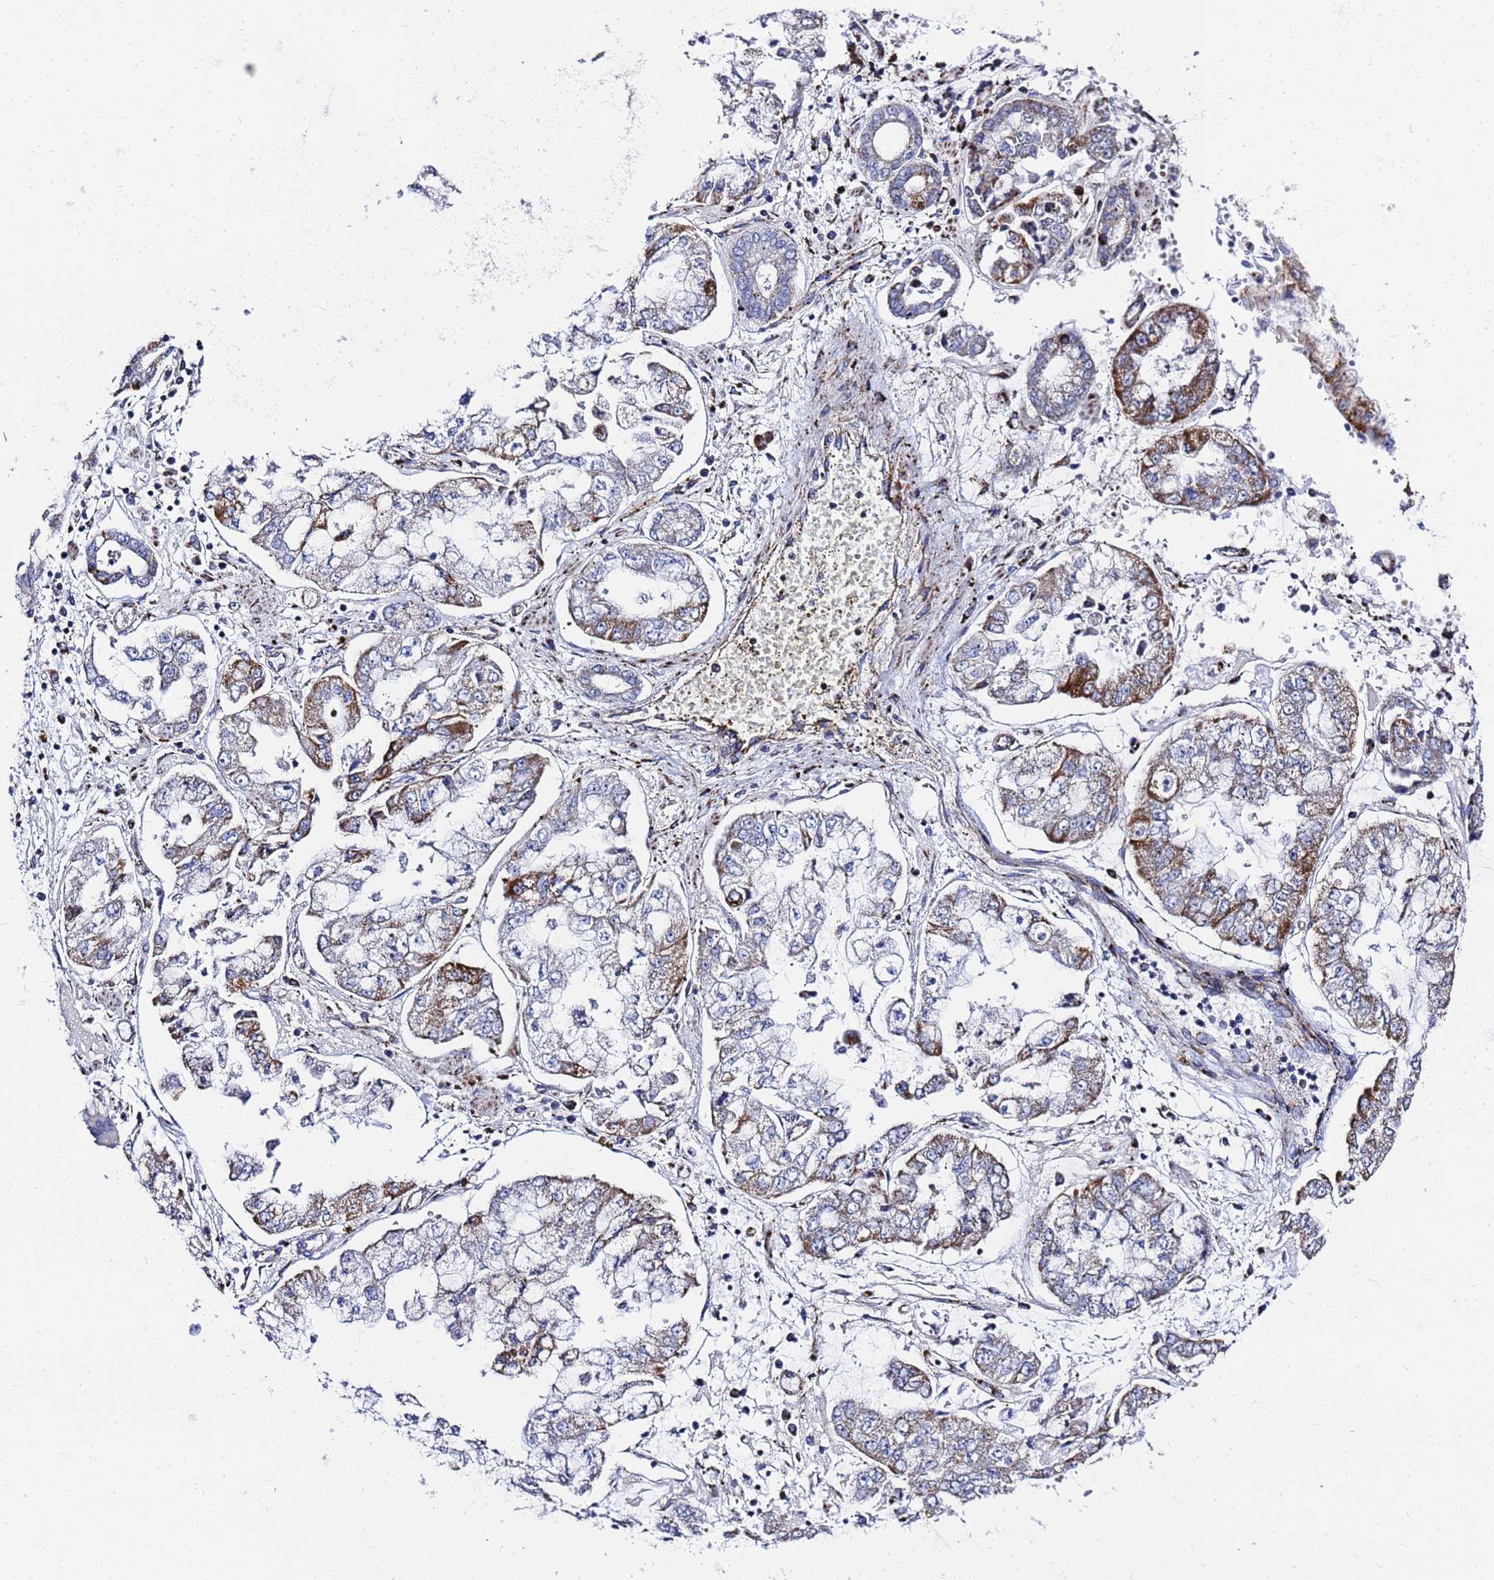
{"staining": {"intensity": "moderate", "quantity": "25%-75%", "location": "cytoplasmic/membranous"}, "tissue": "stomach cancer", "cell_type": "Tumor cells", "image_type": "cancer", "snomed": [{"axis": "morphology", "description": "Adenocarcinoma, NOS"}, {"axis": "topography", "description": "Stomach"}], "caption": "A photomicrograph of stomach cancer stained for a protein displays moderate cytoplasmic/membranous brown staining in tumor cells.", "gene": "ZNF26", "patient": {"sex": "male", "age": 76}}